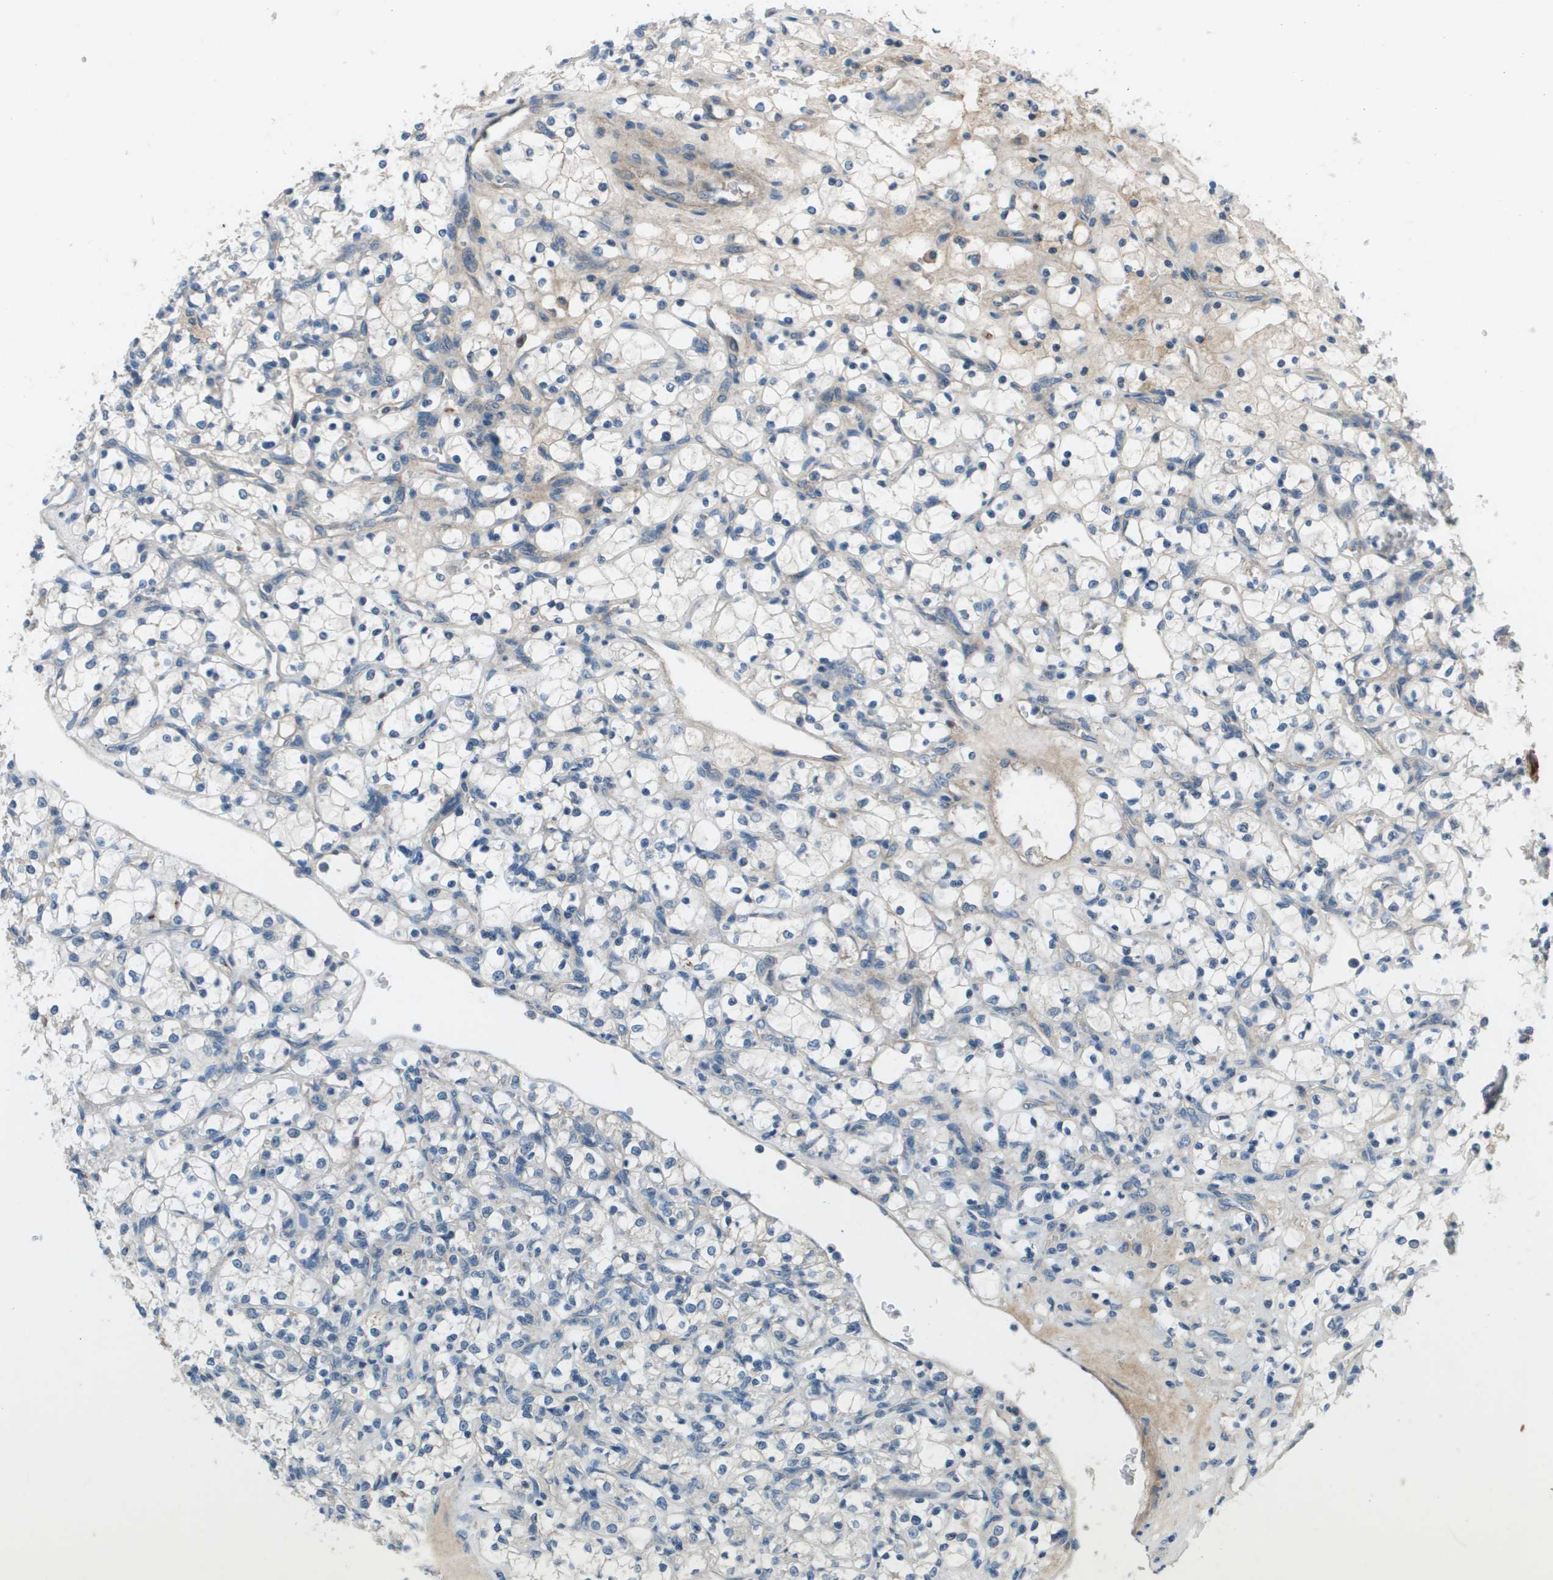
{"staining": {"intensity": "negative", "quantity": "none", "location": "none"}, "tissue": "renal cancer", "cell_type": "Tumor cells", "image_type": "cancer", "snomed": [{"axis": "morphology", "description": "Adenocarcinoma, NOS"}, {"axis": "topography", "description": "Kidney"}], "caption": "The photomicrograph displays no significant expression in tumor cells of renal cancer (adenocarcinoma). Brightfield microscopy of IHC stained with DAB (3,3'-diaminobenzidine) (brown) and hematoxylin (blue), captured at high magnification.", "gene": "PCOLCE", "patient": {"sex": "female", "age": 69}}